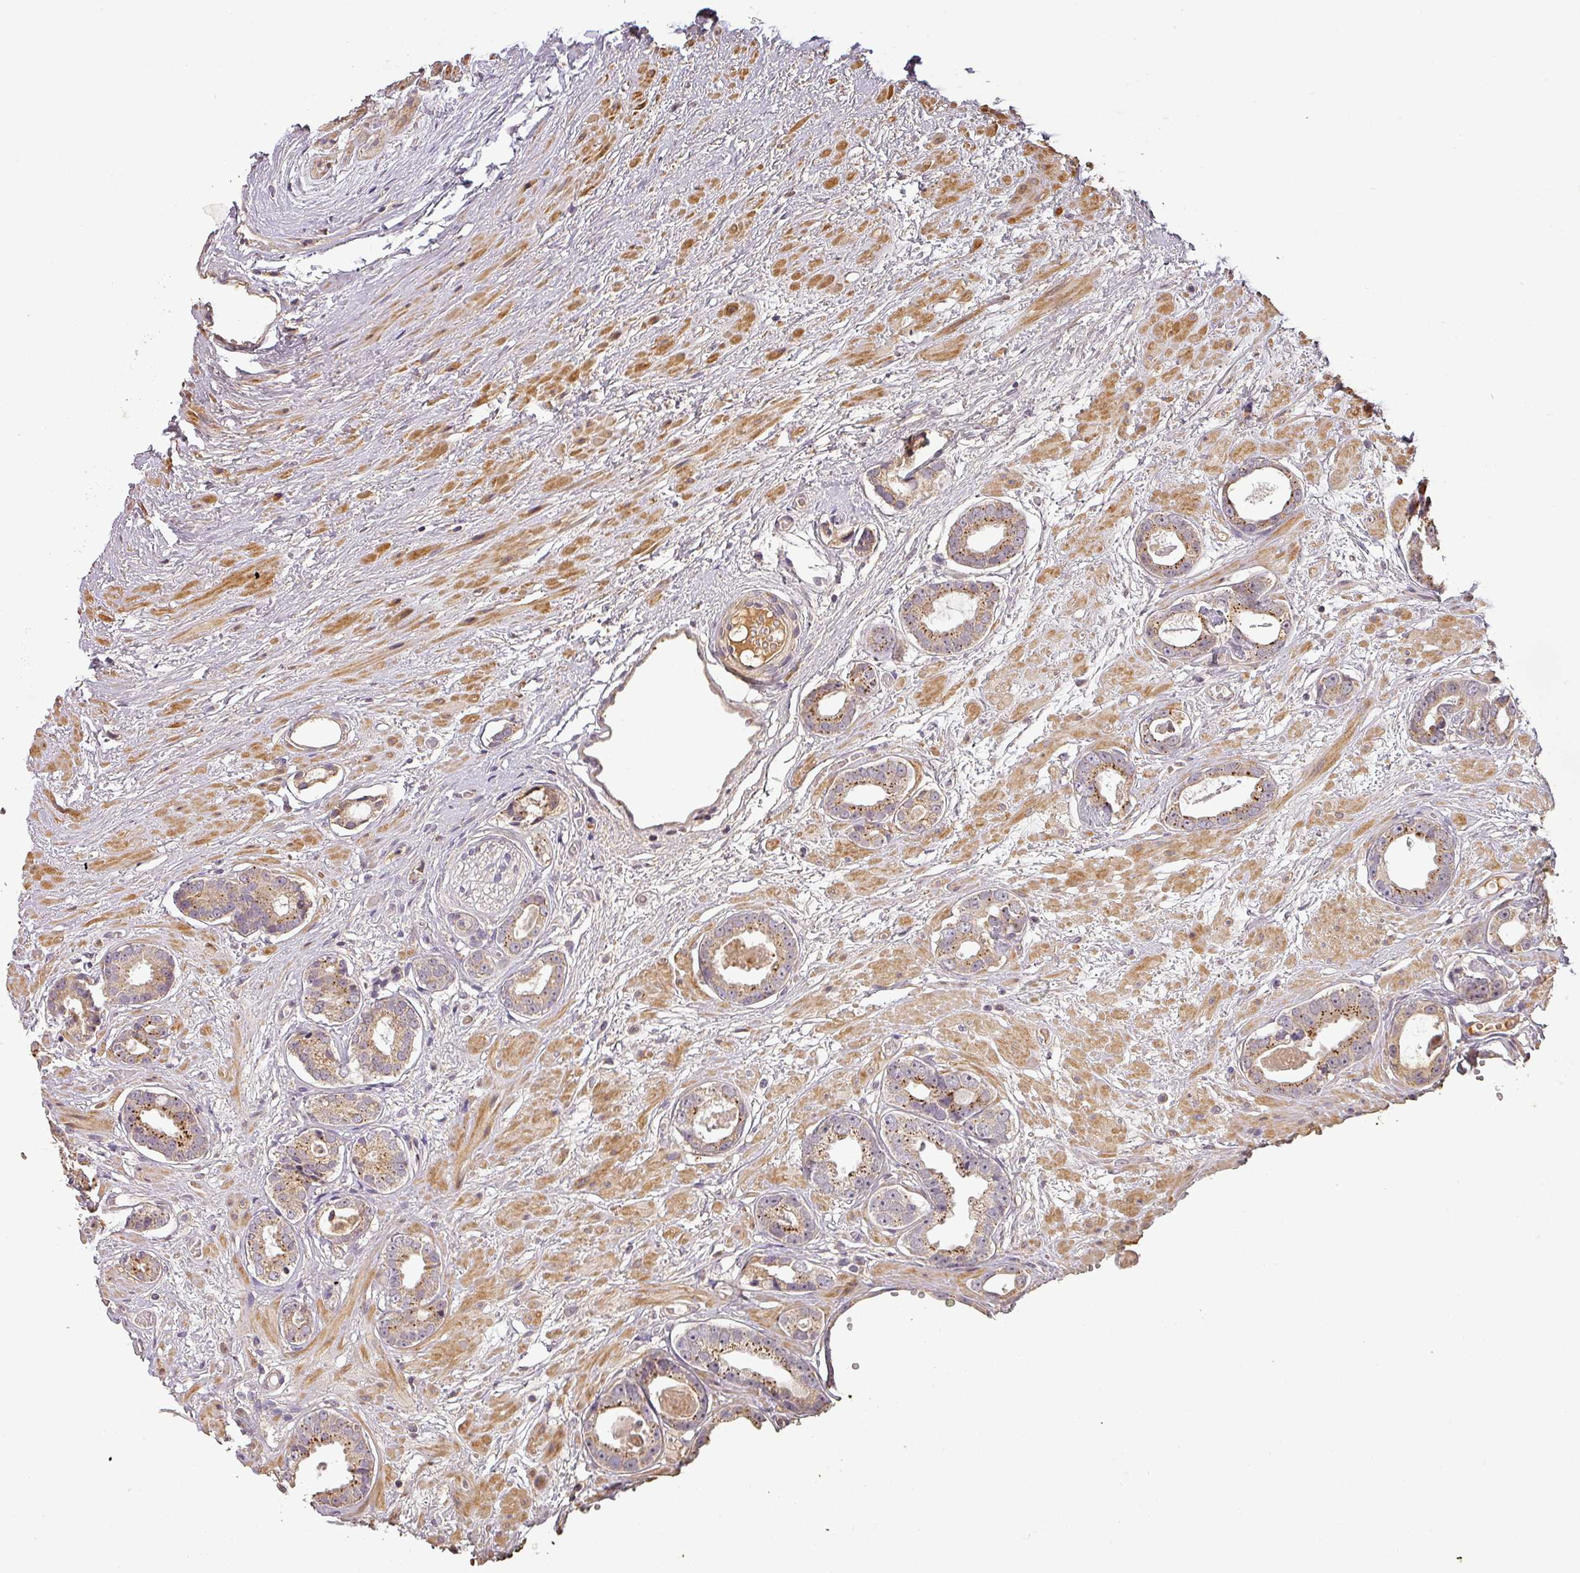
{"staining": {"intensity": "moderate", "quantity": ">75%", "location": "cytoplasmic/membranous"}, "tissue": "prostate cancer", "cell_type": "Tumor cells", "image_type": "cancer", "snomed": [{"axis": "morphology", "description": "Adenocarcinoma, Low grade"}, {"axis": "topography", "description": "Prostate"}], "caption": "The micrograph shows staining of low-grade adenocarcinoma (prostate), revealing moderate cytoplasmic/membranous protein staining (brown color) within tumor cells. The protein of interest is shown in brown color, while the nuclei are stained blue.", "gene": "BPIFB3", "patient": {"sex": "male", "age": 64}}